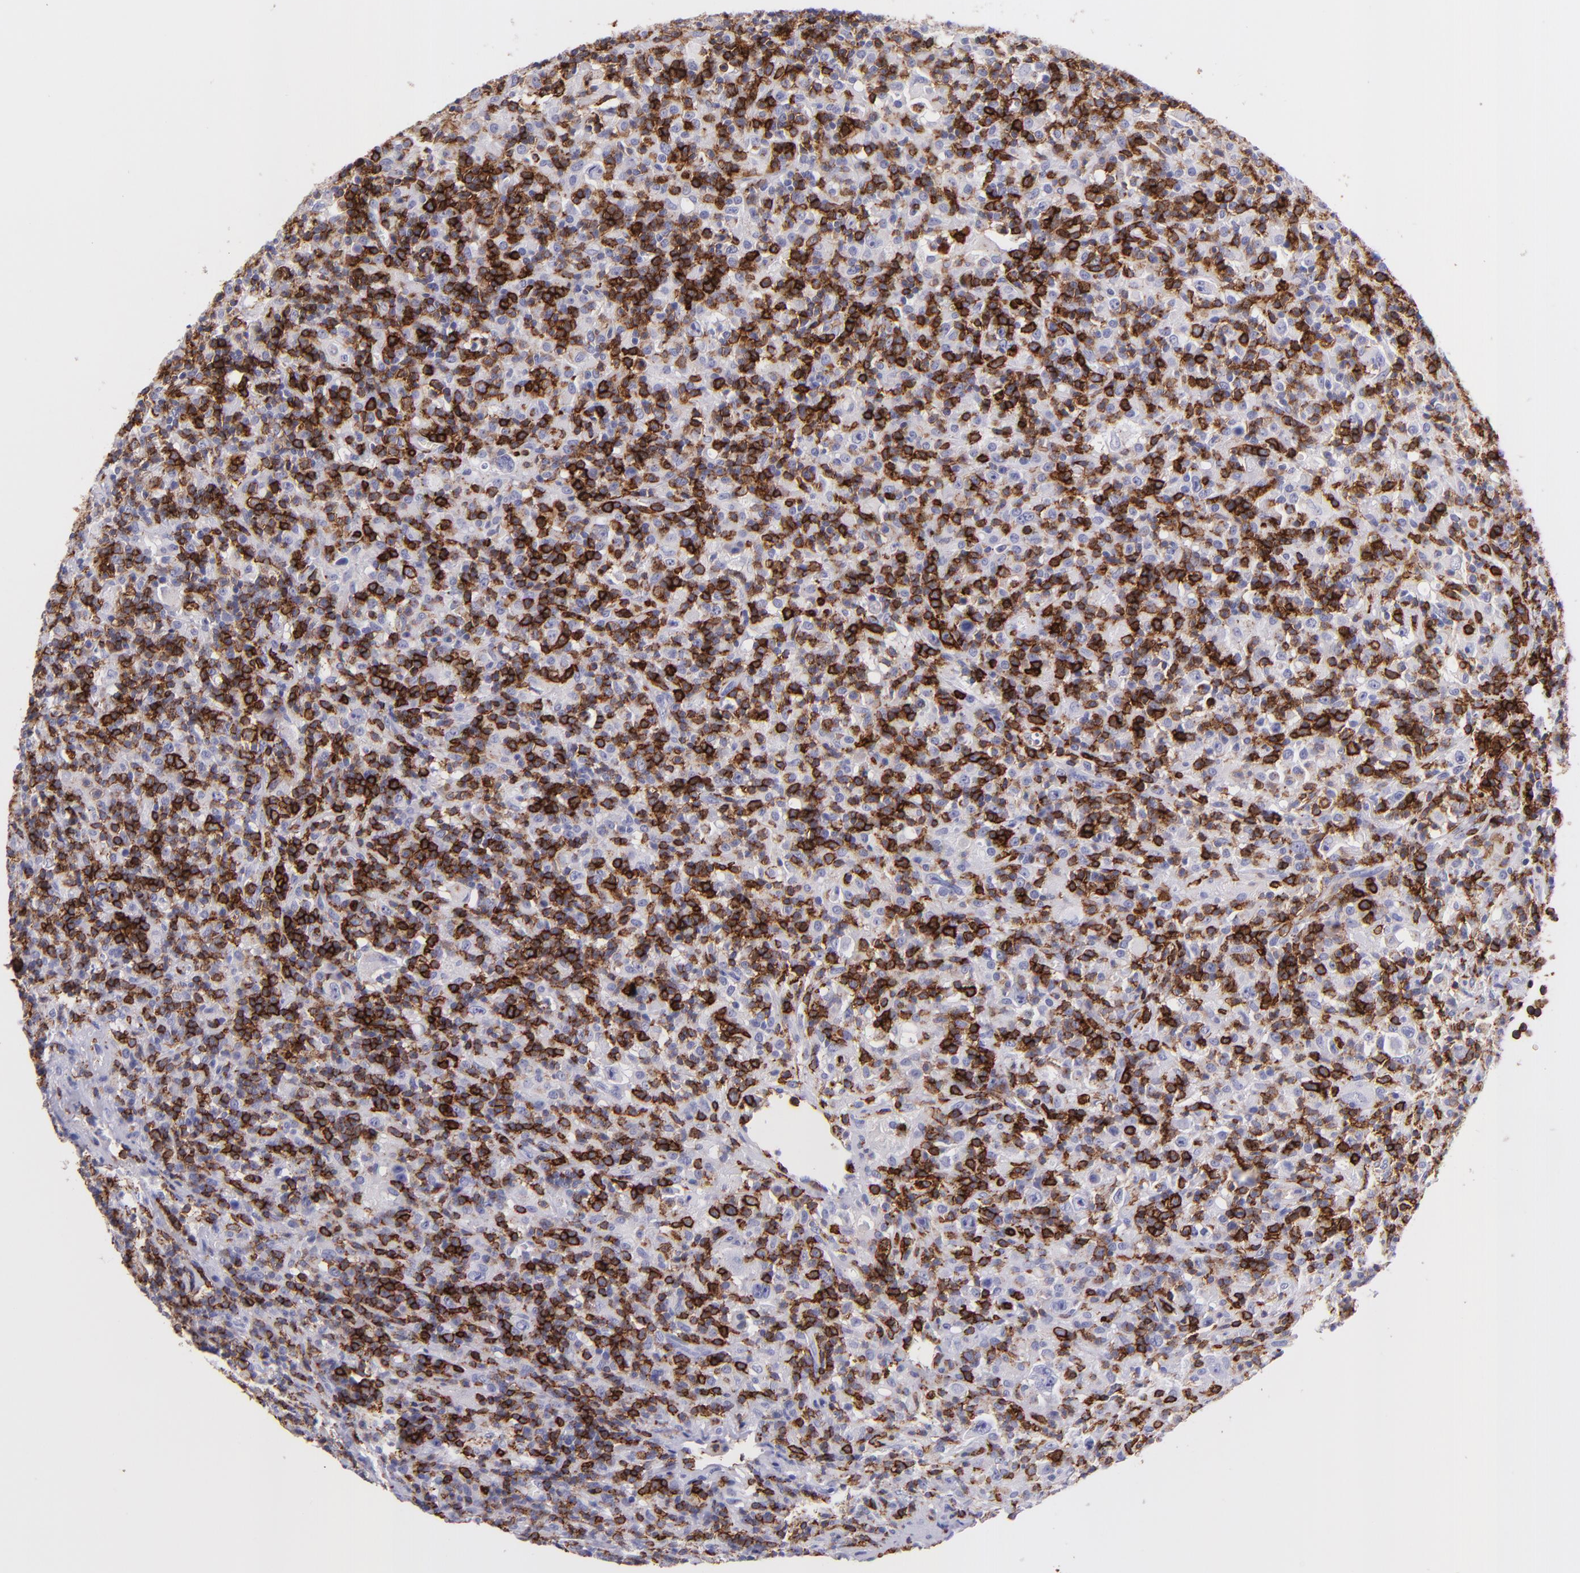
{"staining": {"intensity": "negative", "quantity": "none", "location": "none"}, "tissue": "lymphoma", "cell_type": "Tumor cells", "image_type": "cancer", "snomed": [{"axis": "morphology", "description": "Hodgkin's disease, NOS"}, {"axis": "topography", "description": "Lymph node"}], "caption": "Micrograph shows no protein staining in tumor cells of Hodgkin's disease tissue.", "gene": "SPN", "patient": {"sex": "male", "age": 46}}